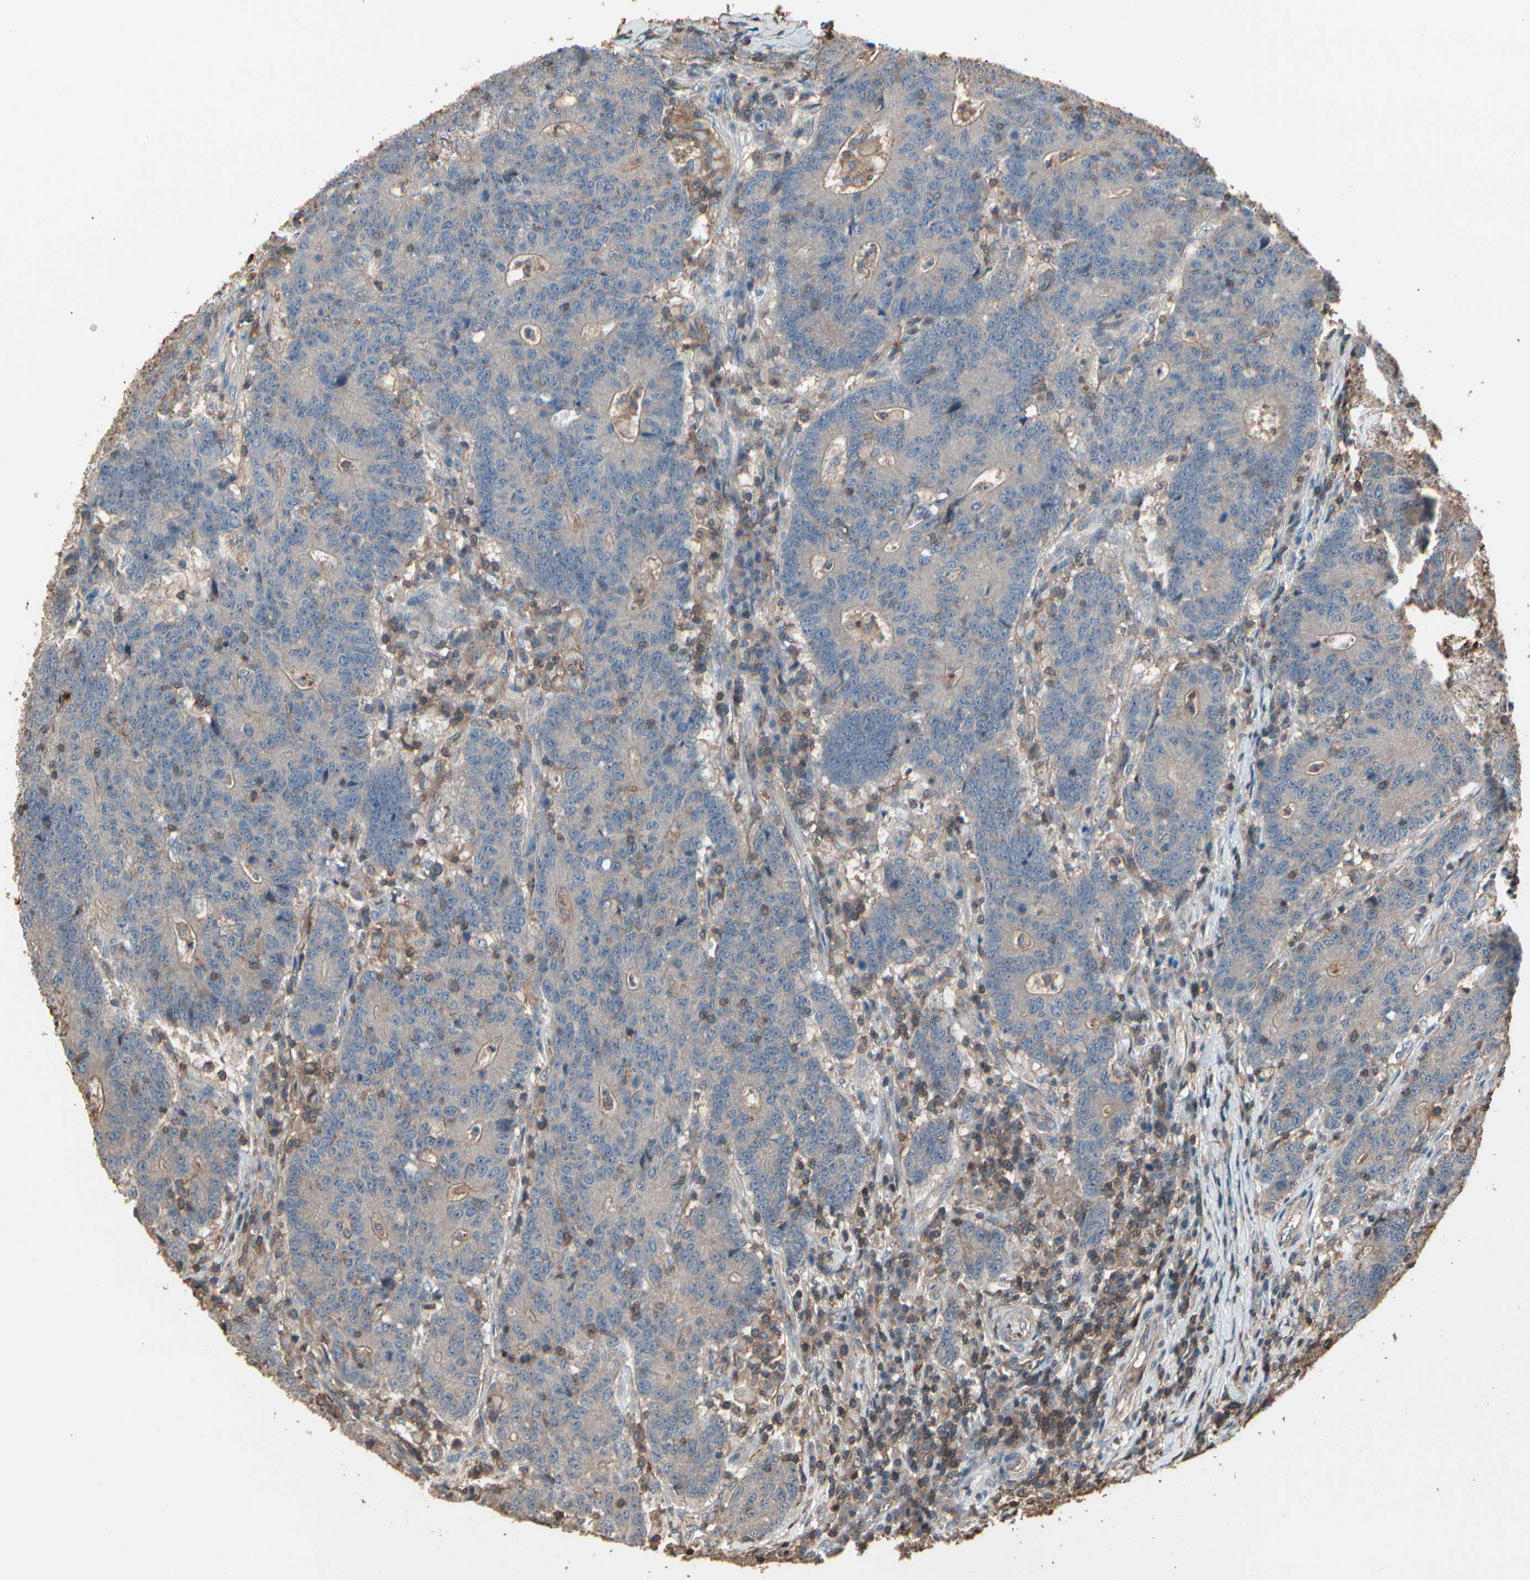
{"staining": {"intensity": "weak", "quantity": "25%-75%", "location": "cytoplasmic/membranous"}, "tissue": "colorectal cancer", "cell_type": "Tumor cells", "image_type": "cancer", "snomed": [{"axis": "morphology", "description": "Normal tissue, NOS"}, {"axis": "morphology", "description": "Adenocarcinoma, NOS"}, {"axis": "topography", "description": "Colon"}], "caption": "An immunohistochemistry histopathology image of tumor tissue is shown. Protein staining in brown labels weak cytoplasmic/membranous positivity in colorectal adenocarcinoma within tumor cells.", "gene": "MAPK13", "patient": {"sex": "female", "age": 75}}